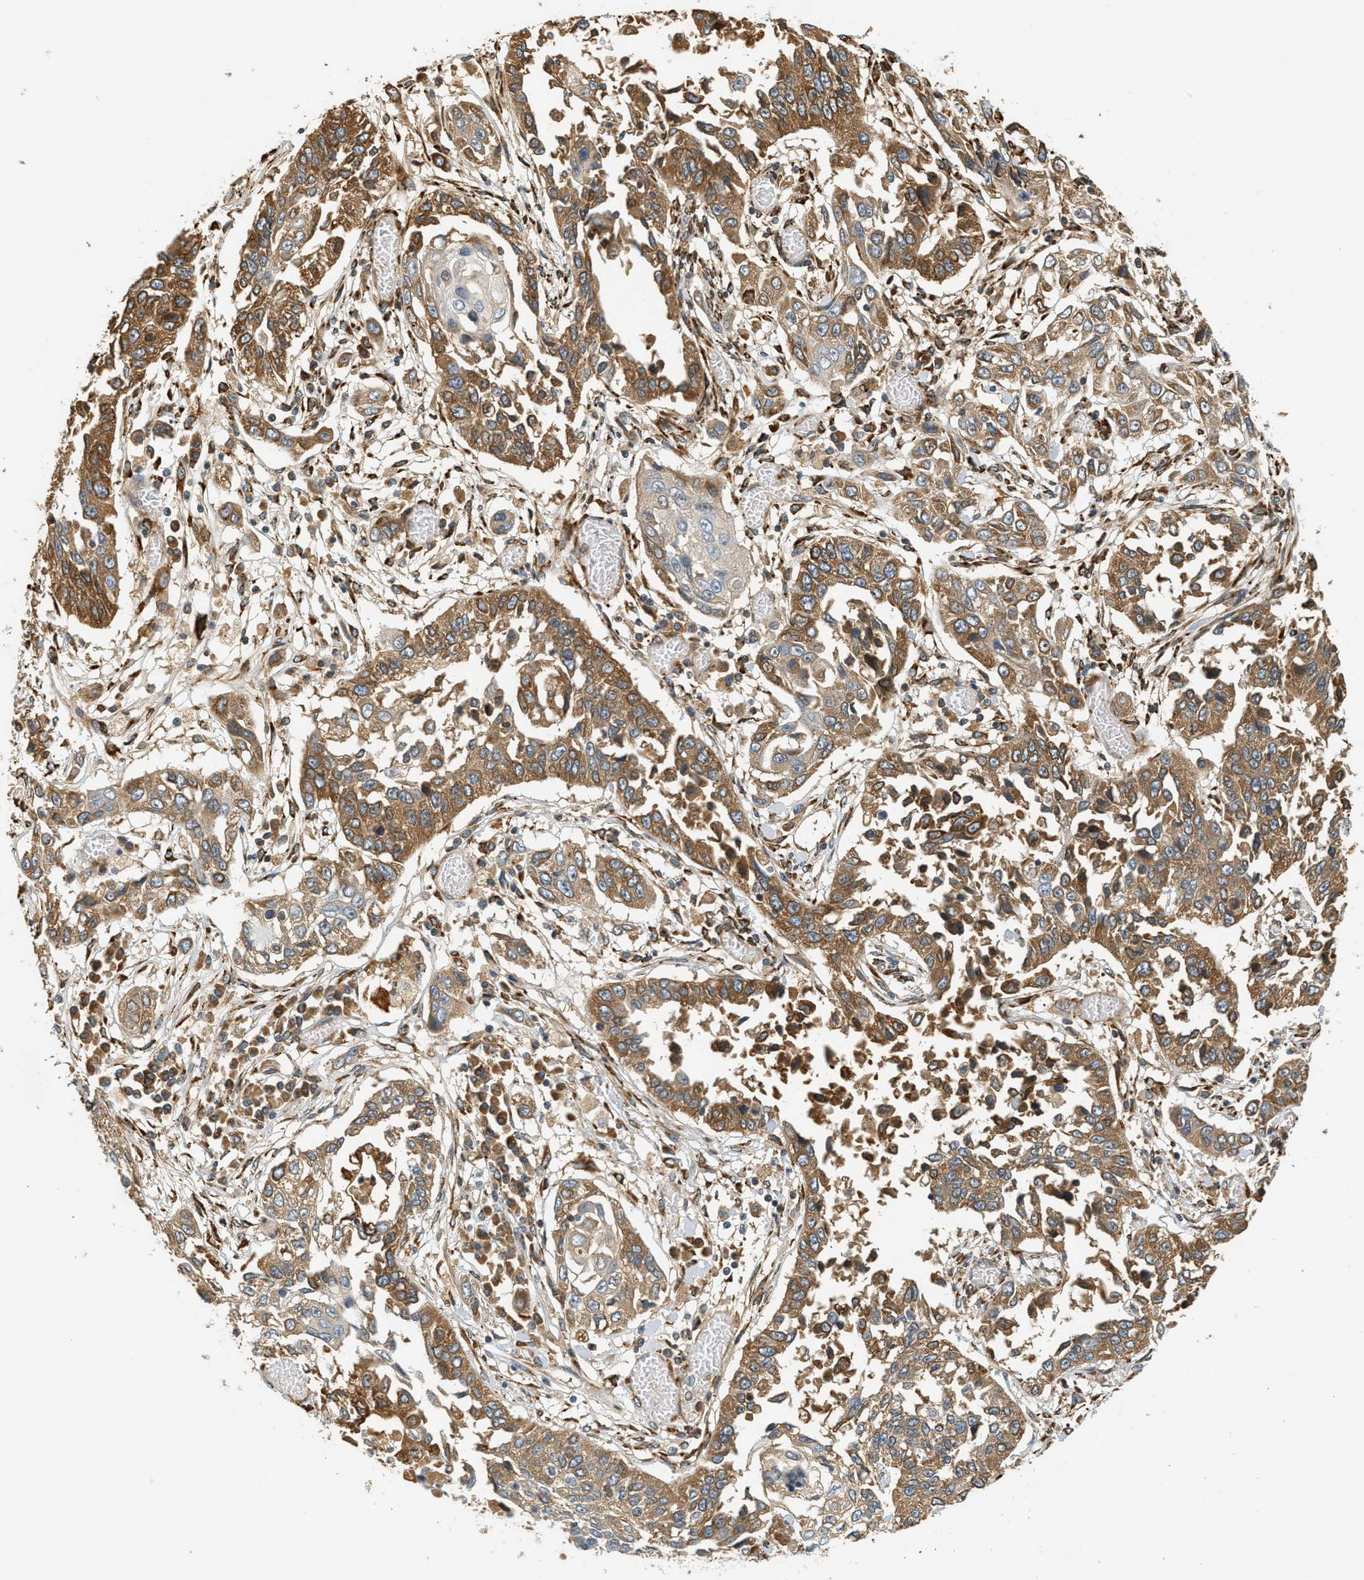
{"staining": {"intensity": "moderate", "quantity": ">75%", "location": "cytoplasmic/membranous"}, "tissue": "lung cancer", "cell_type": "Tumor cells", "image_type": "cancer", "snomed": [{"axis": "morphology", "description": "Squamous cell carcinoma, NOS"}, {"axis": "topography", "description": "Lung"}], "caption": "This photomicrograph displays squamous cell carcinoma (lung) stained with immunohistochemistry to label a protein in brown. The cytoplasmic/membranous of tumor cells show moderate positivity for the protein. Nuclei are counter-stained blue.", "gene": "PDK1", "patient": {"sex": "male", "age": 71}}